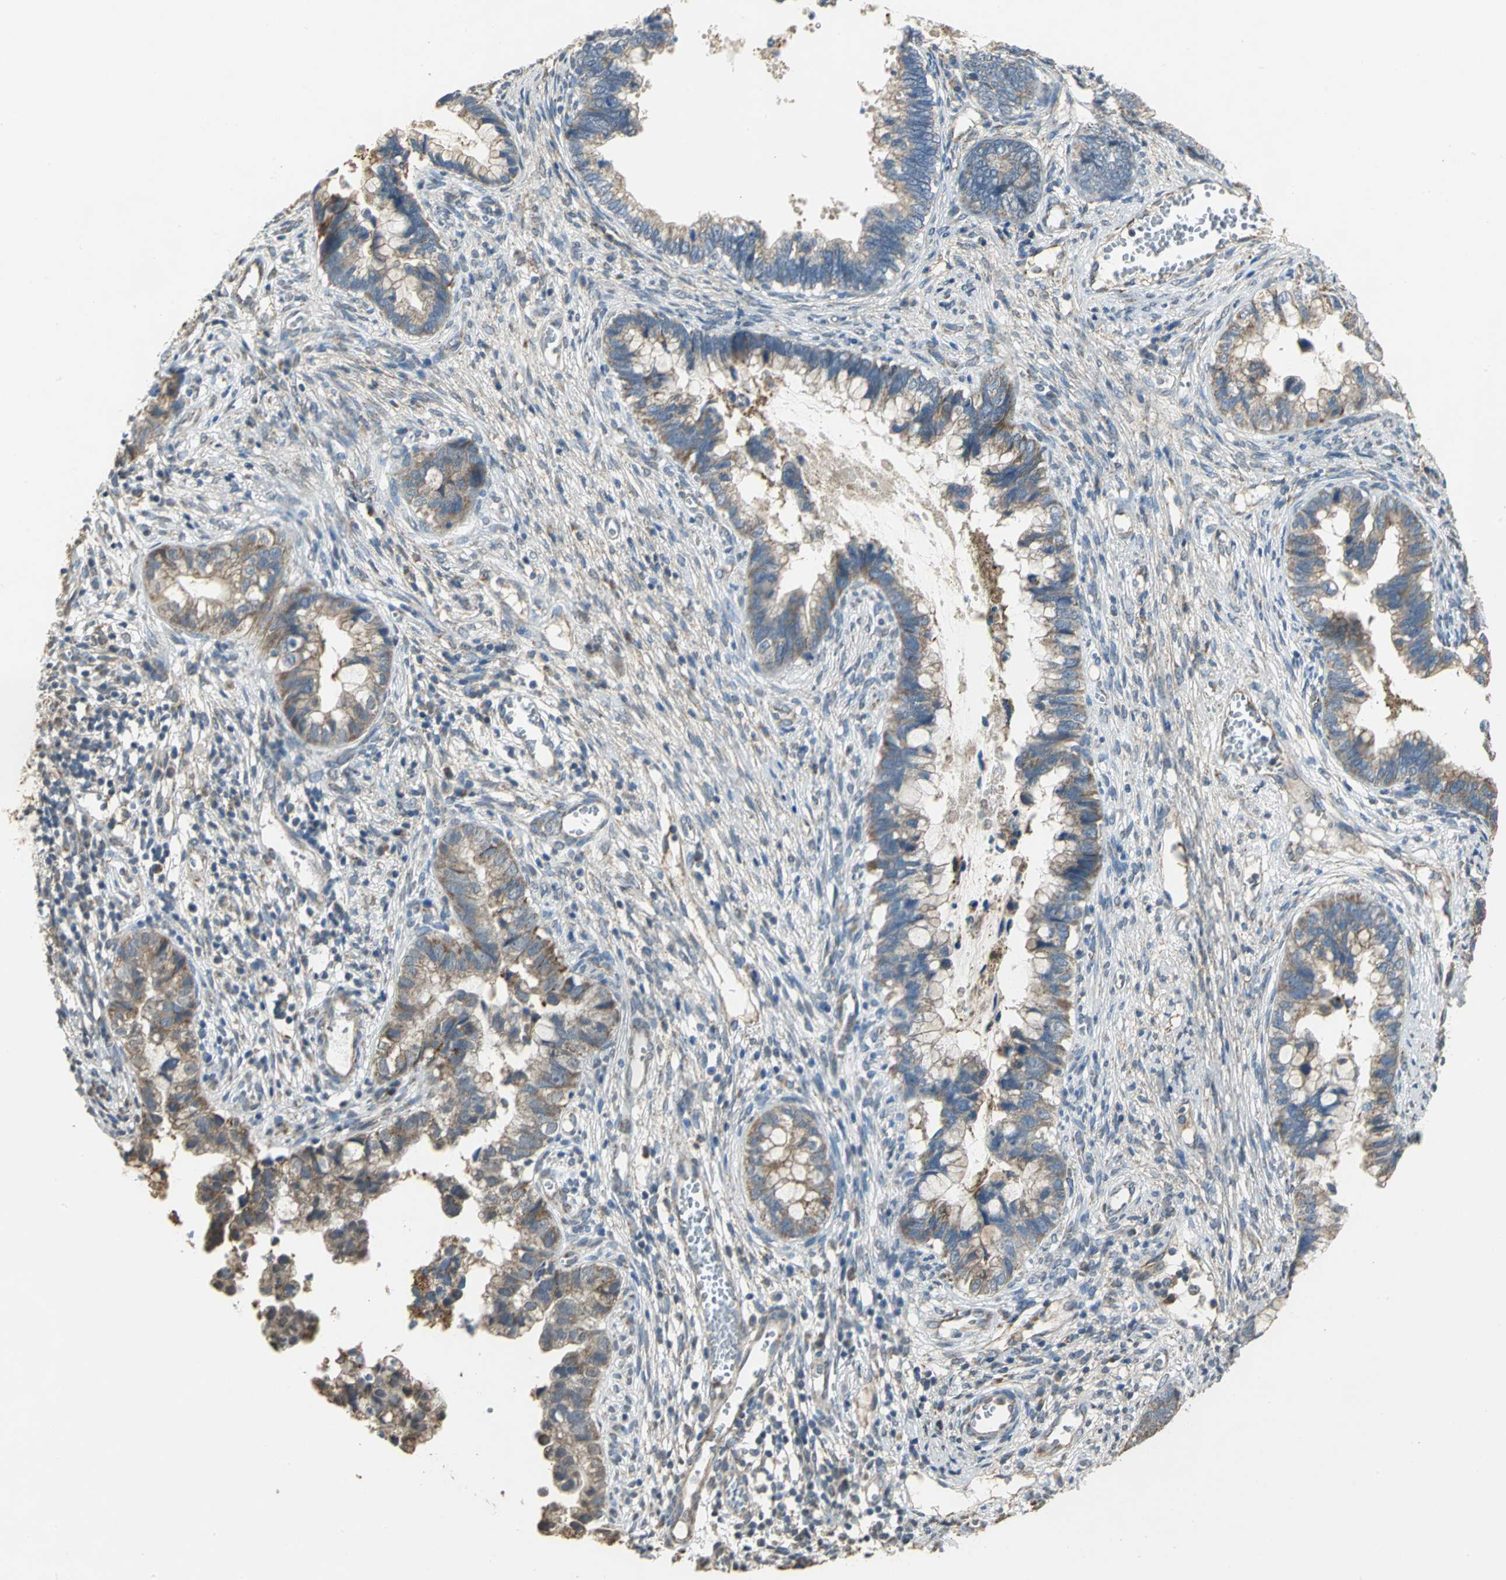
{"staining": {"intensity": "moderate", "quantity": "25%-75%", "location": "cytoplasmic/membranous"}, "tissue": "cervical cancer", "cell_type": "Tumor cells", "image_type": "cancer", "snomed": [{"axis": "morphology", "description": "Adenocarcinoma, NOS"}, {"axis": "topography", "description": "Cervix"}], "caption": "Immunohistochemical staining of human cervical cancer (adenocarcinoma) exhibits moderate cytoplasmic/membranous protein staining in approximately 25%-75% of tumor cells.", "gene": "NDUFB5", "patient": {"sex": "female", "age": 44}}